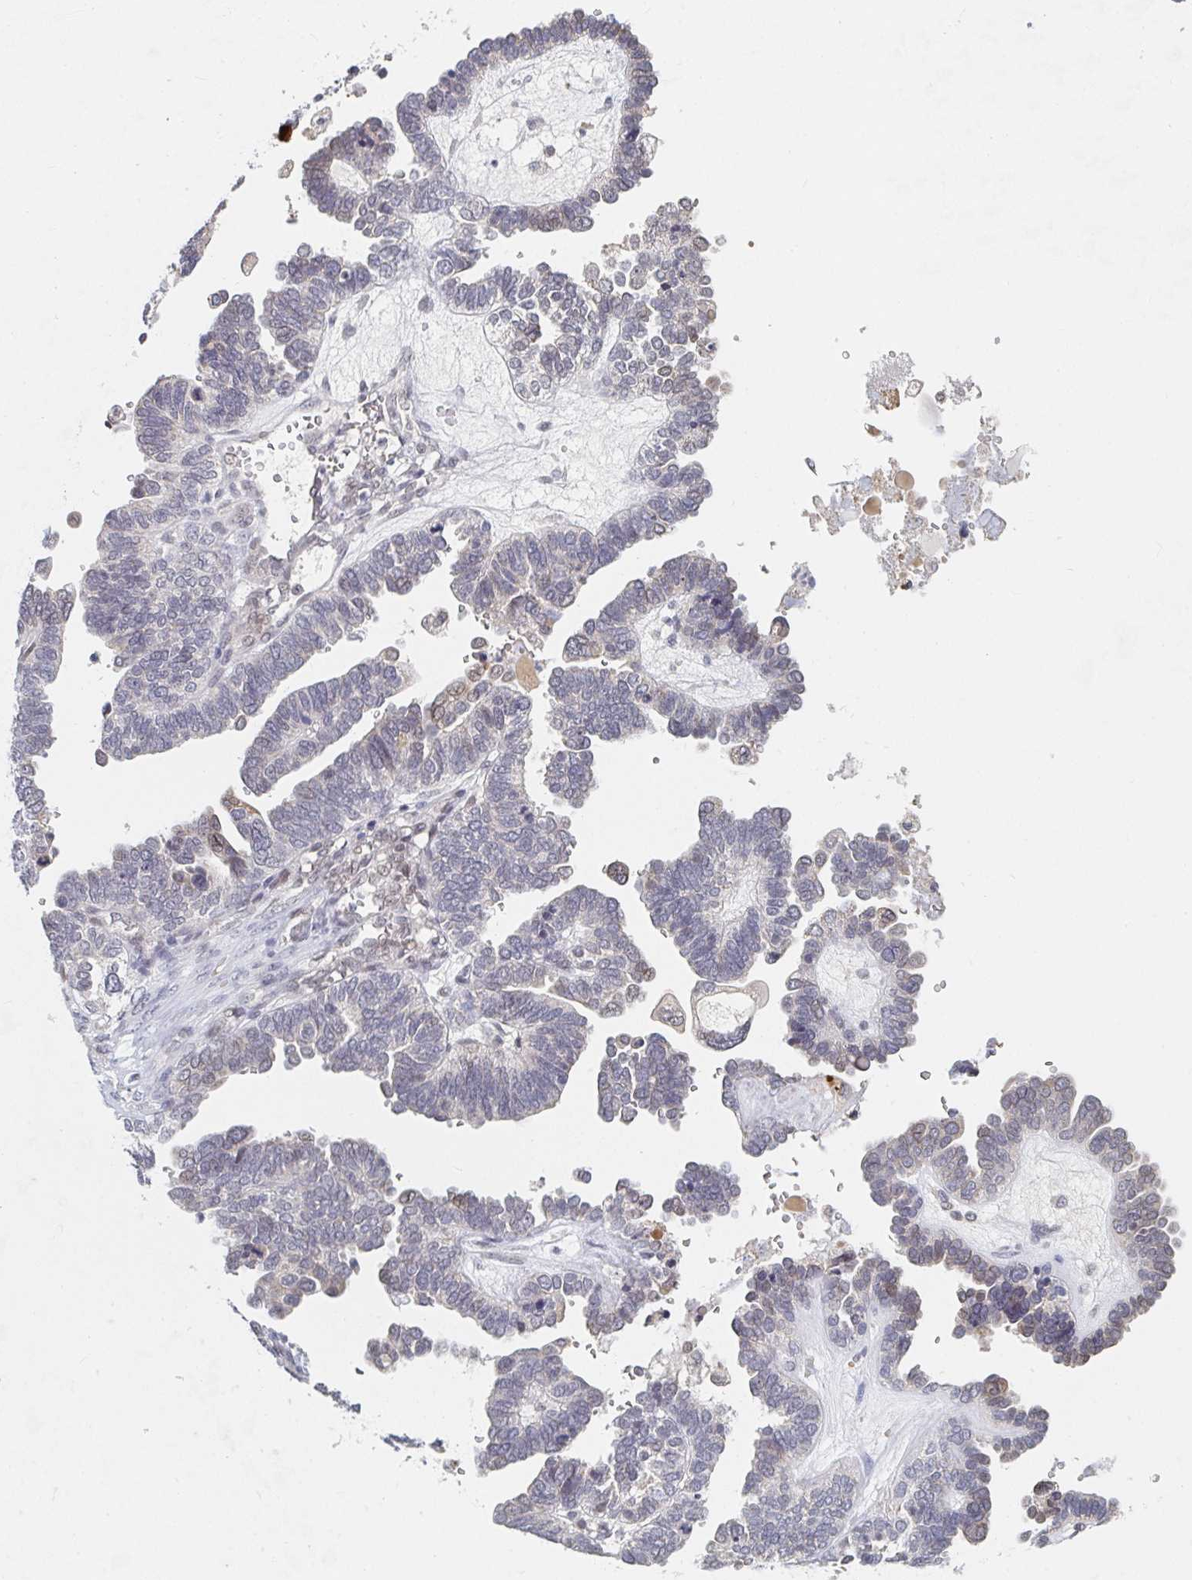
{"staining": {"intensity": "negative", "quantity": "none", "location": "none"}, "tissue": "ovarian cancer", "cell_type": "Tumor cells", "image_type": "cancer", "snomed": [{"axis": "morphology", "description": "Cystadenocarcinoma, serous, NOS"}, {"axis": "topography", "description": "Ovary"}], "caption": "IHC of ovarian cancer (serous cystadenocarcinoma) exhibits no staining in tumor cells.", "gene": "CHD2", "patient": {"sex": "female", "age": 51}}